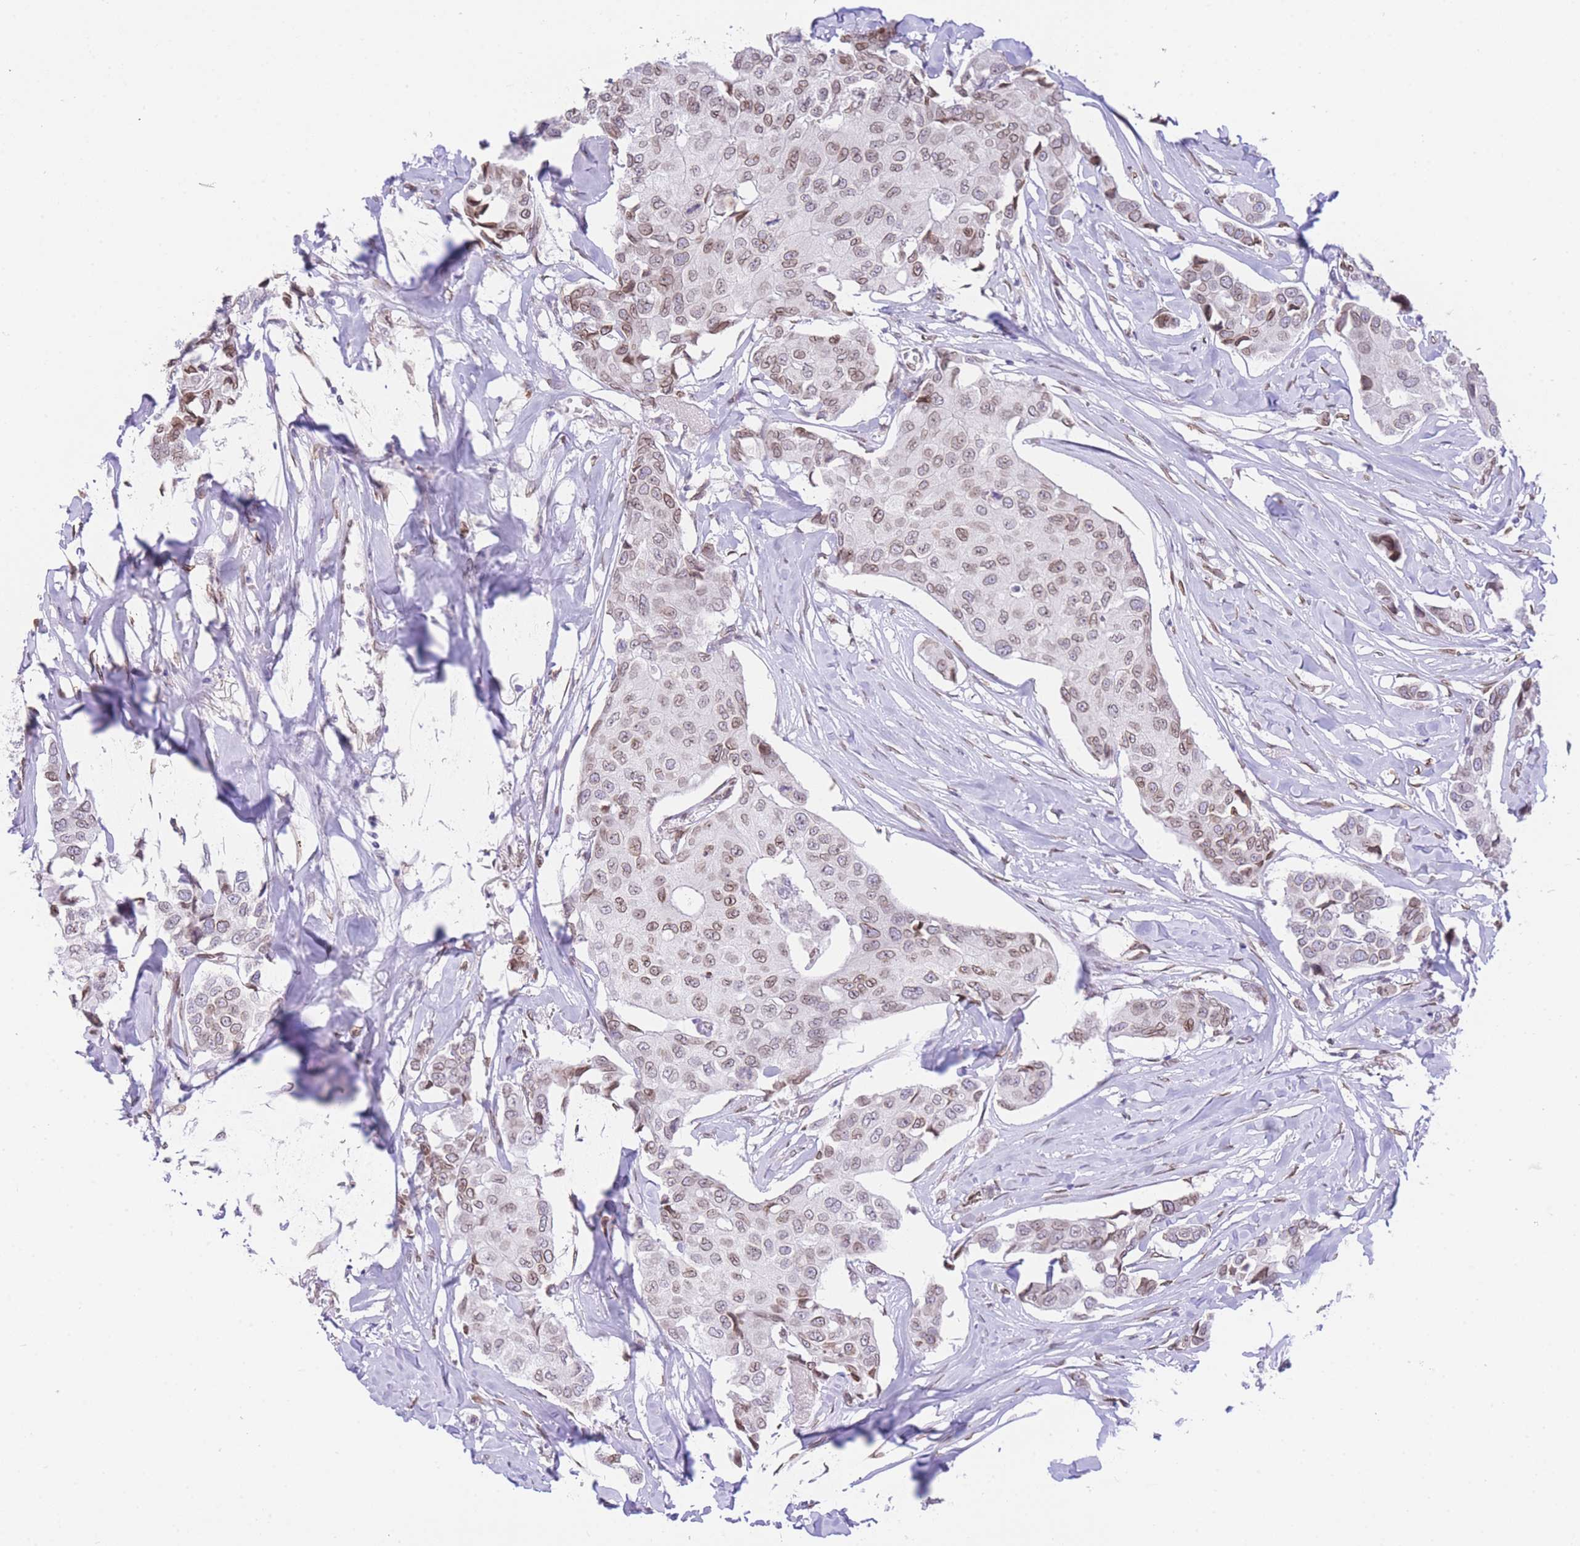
{"staining": {"intensity": "weak", "quantity": ">75%", "location": "nuclear"}, "tissue": "breast cancer", "cell_type": "Tumor cells", "image_type": "cancer", "snomed": [{"axis": "morphology", "description": "Duct carcinoma"}, {"axis": "topography", "description": "Breast"}], "caption": "An image of human invasive ductal carcinoma (breast) stained for a protein exhibits weak nuclear brown staining in tumor cells.", "gene": "OR10AD1", "patient": {"sex": "female", "age": 80}}